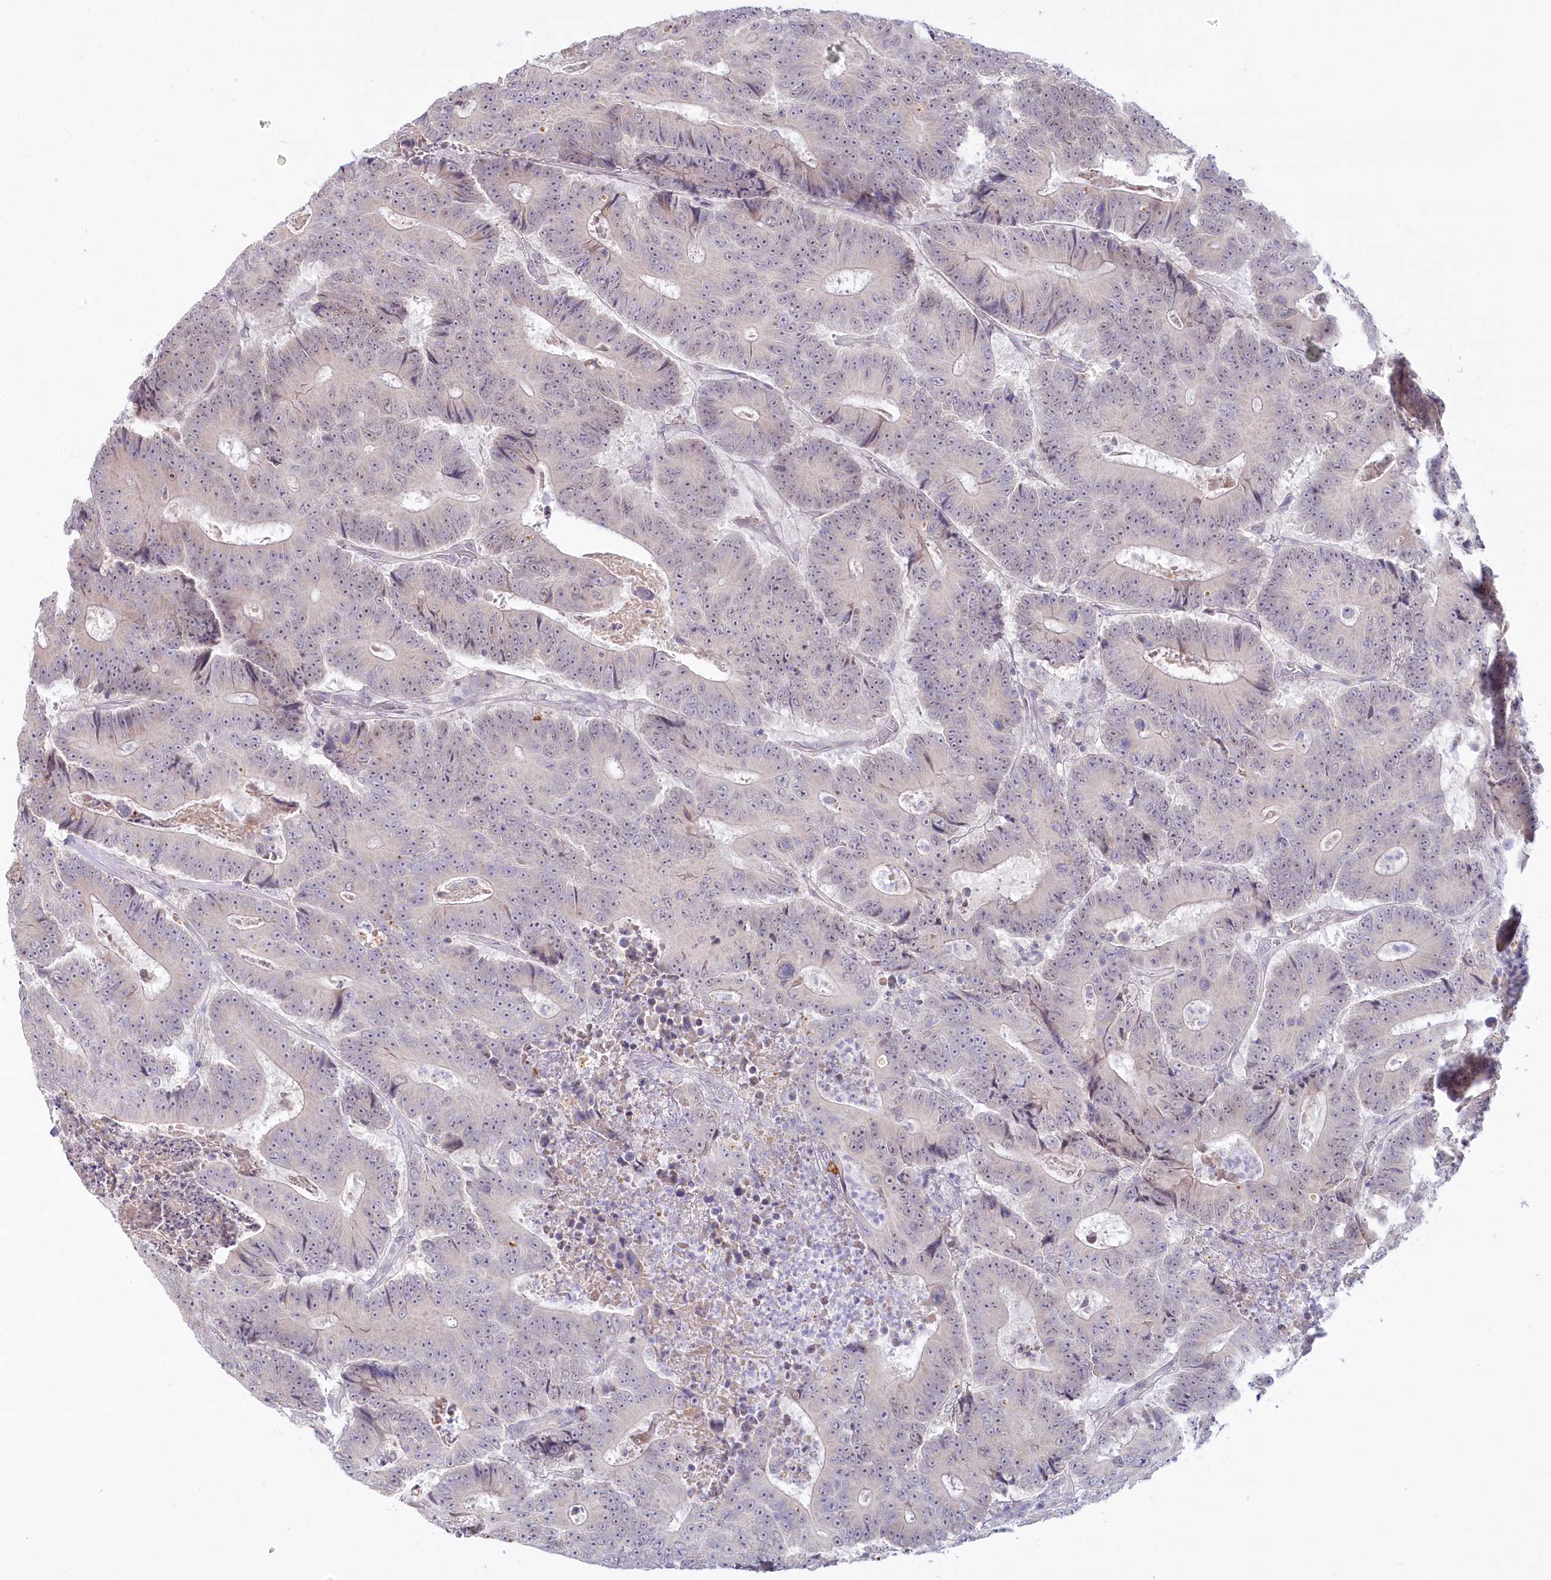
{"staining": {"intensity": "negative", "quantity": "none", "location": "none"}, "tissue": "colorectal cancer", "cell_type": "Tumor cells", "image_type": "cancer", "snomed": [{"axis": "morphology", "description": "Adenocarcinoma, NOS"}, {"axis": "topography", "description": "Colon"}], "caption": "Colorectal cancer stained for a protein using immunohistochemistry shows no positivity tumor cells.", "gene": "ABITRAM", "patient": {"sex": "male", "age": 83}}